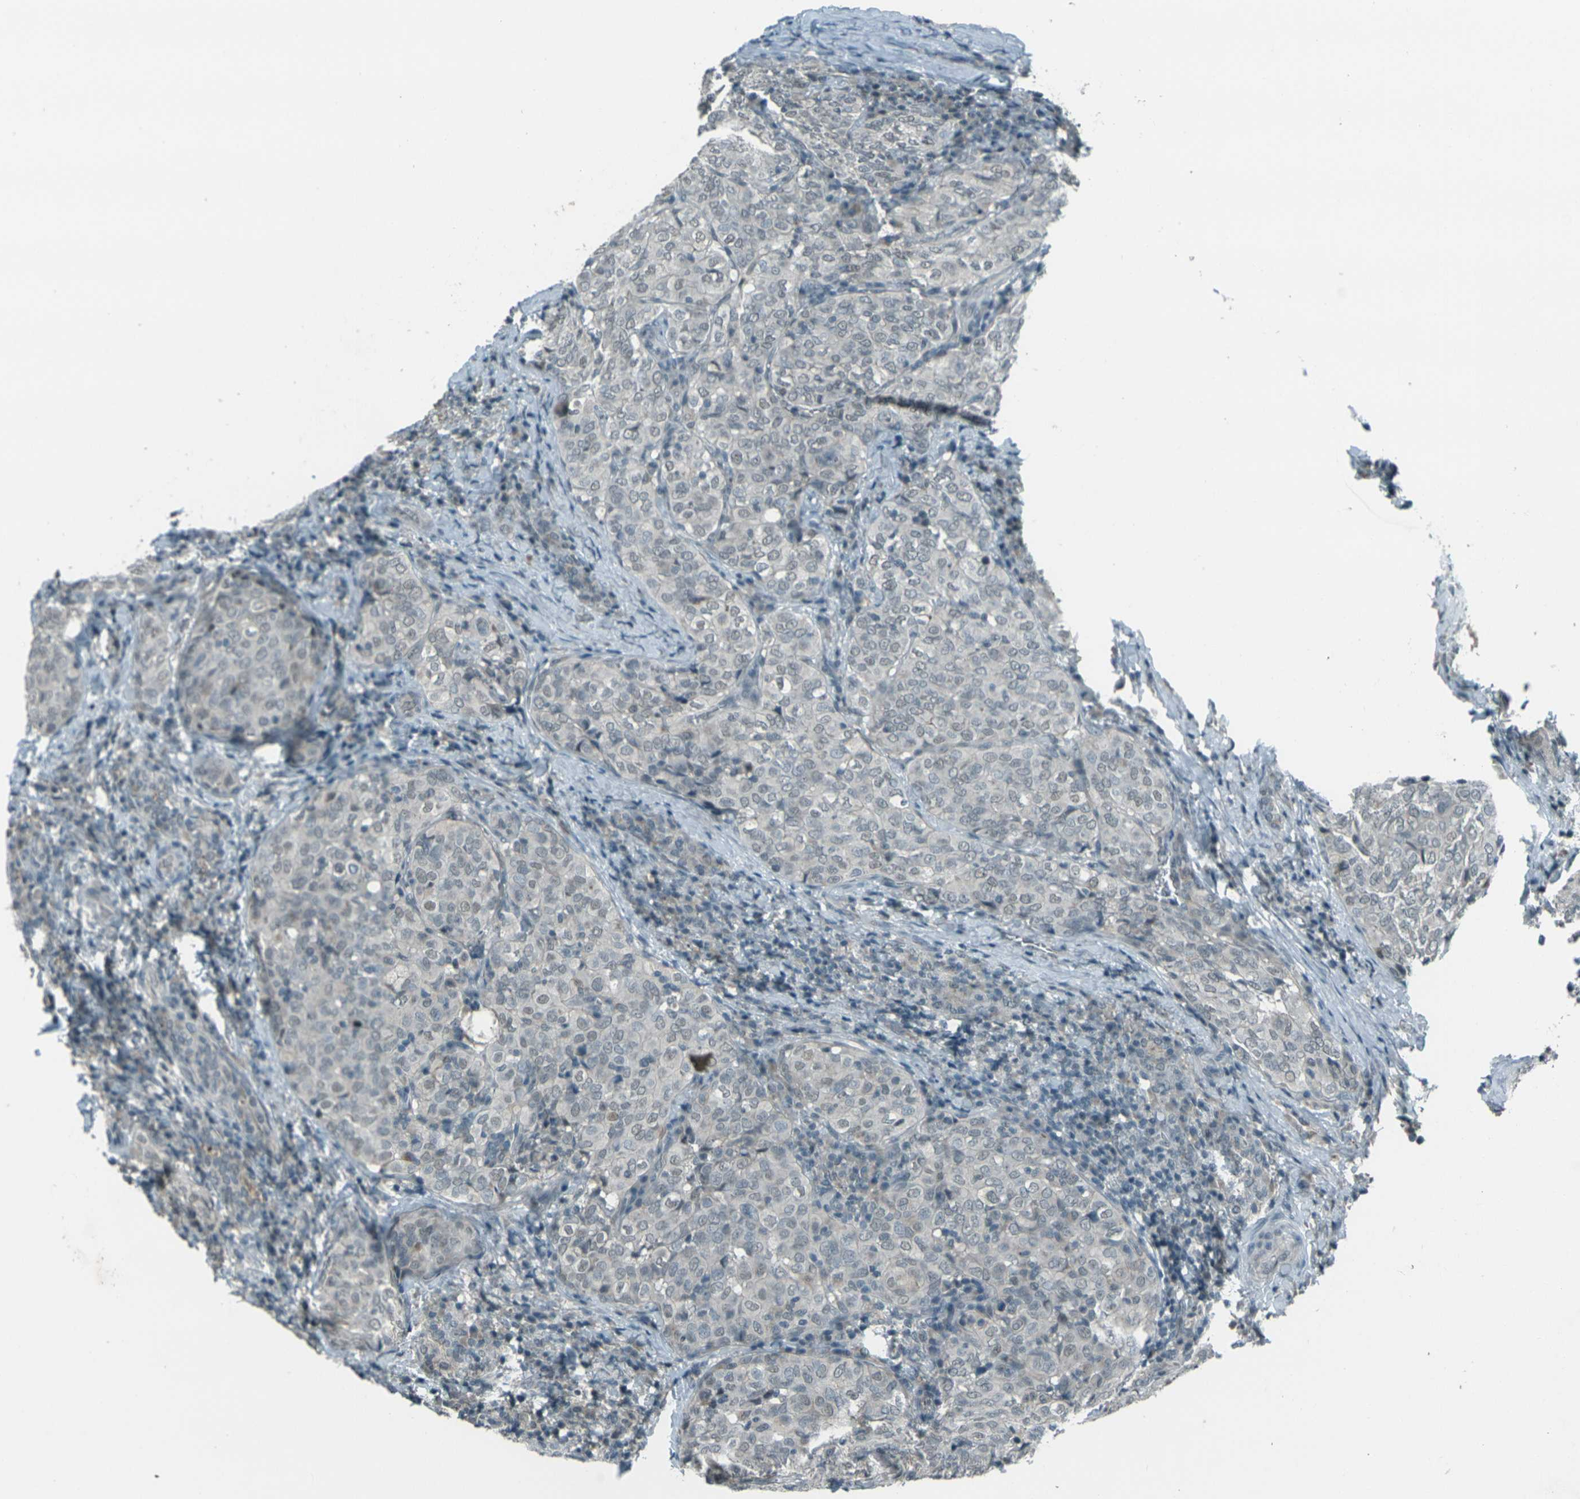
{"staining": {"intensity": "negative", "quantity": "none", "location": "none"}, "tissue": "thyroid cancer", "cell_type": "Tumor cells", "image_type": "cancer", "snomed": [{"axis": "morphology", "description": "Normal tissue, NOS"}, {"axis": "morphology", "description": "Papillary adenocarcinoma, NOS"}, {"axis": "topography", "description": "Thyroid gland"}], "caption": "DAB (3,3'-diaminobenzidine) immunohistochemical staining of human thyroid cancer demonstrates no significant expression in tumor cells. (DAB (3,3'-diaminobenzidine) IHC, high magnification).", "gene": "GPR19", "patient": {"sex": "female", "age": 30}}